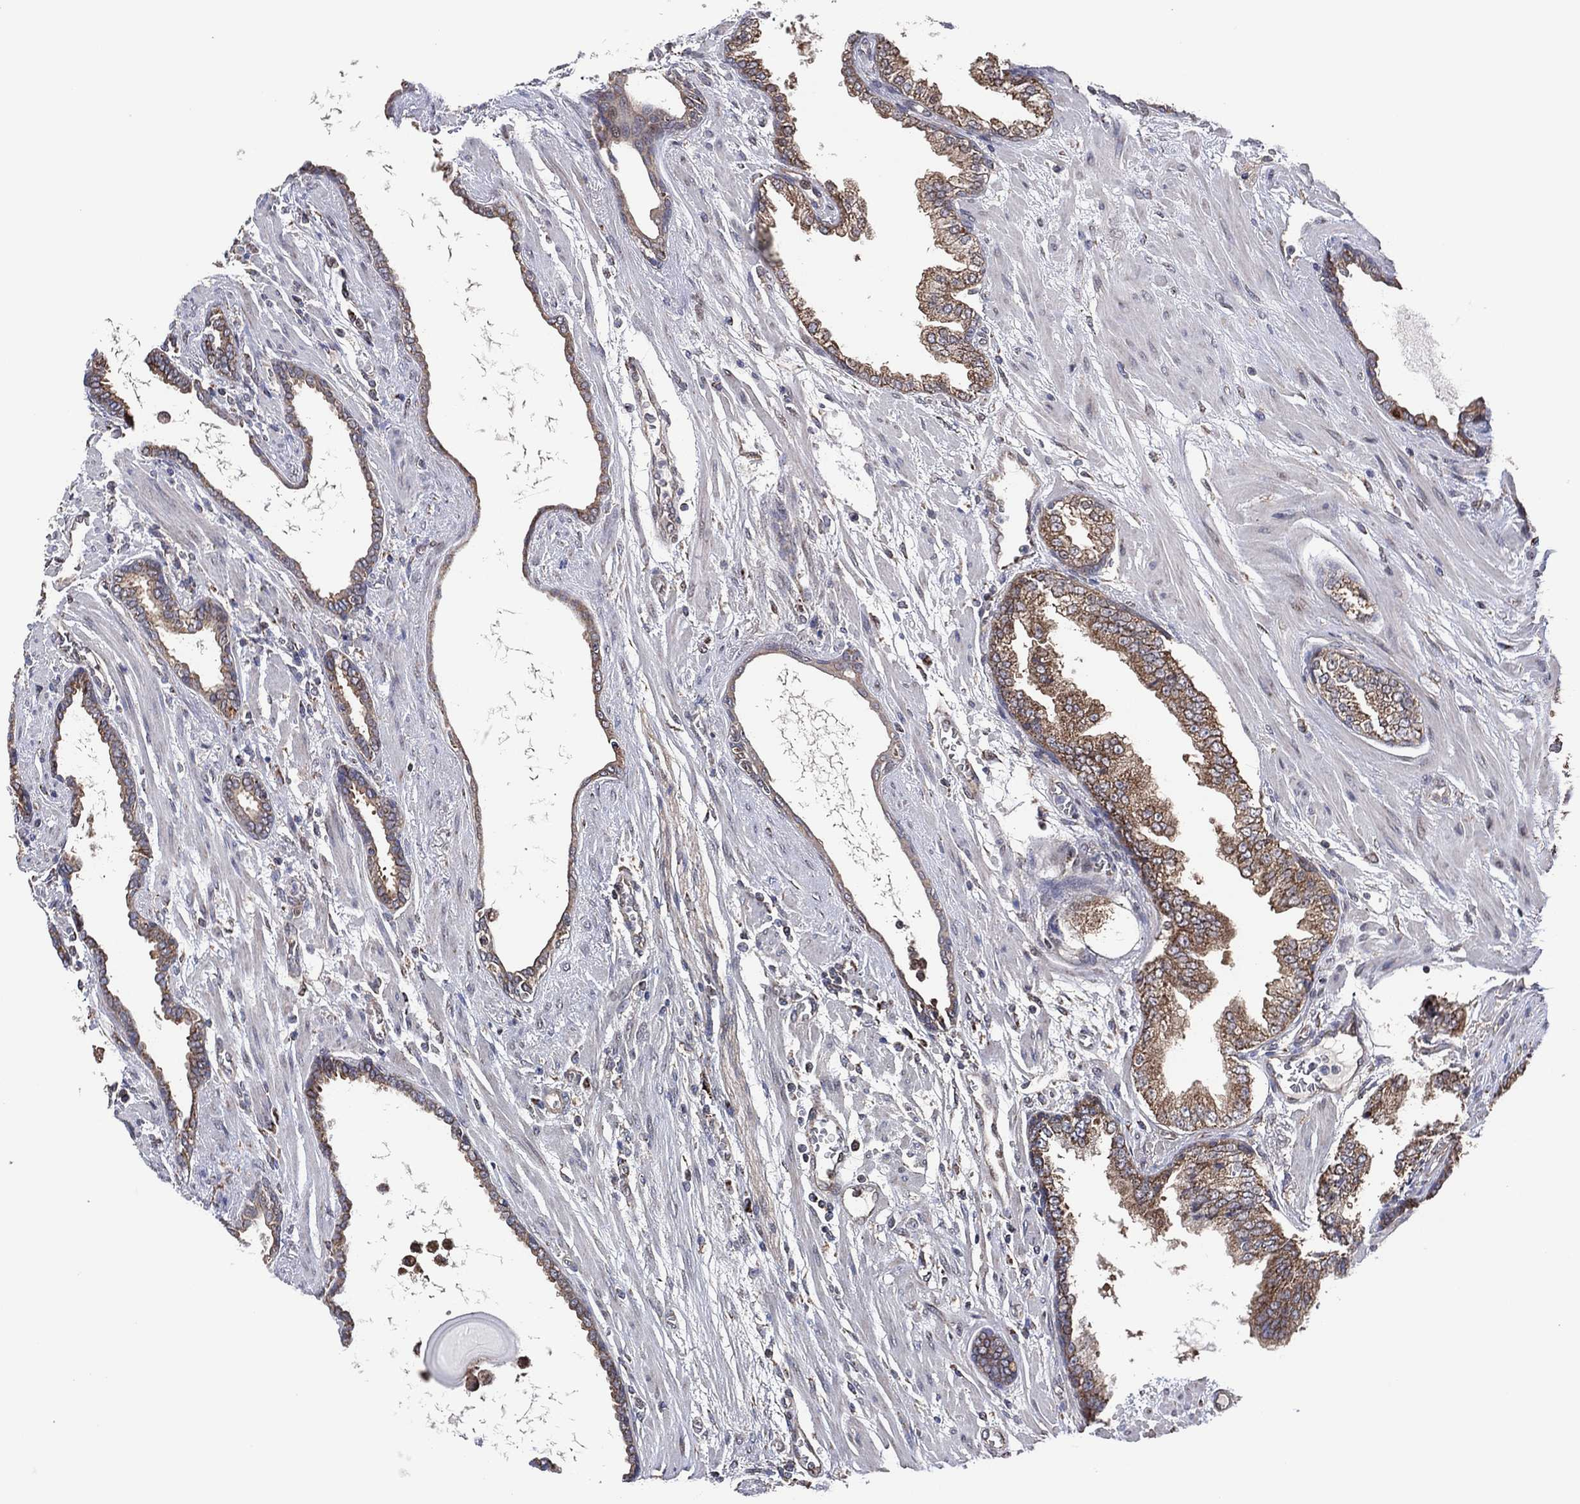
{"staining": {"intensity": "moderate", "quantity": "25%-75%", "location": "cytoplasmic/membranous"}, "tissue": "prostate cancer", "cell_type": "Tumor cells", "image_type": "cancer", "snomed": [{"axis": "morphology", "description": "Adenocarcinoma, Low grade"}, {"axis": "topography", "description": "Prostate"}], "caption": "This micrograph reveals IHC staining of human prostate cancer, with medium moderate cytoplasmic/membranous expression in about 25%-75% of tumor cells.", "gene": "PIDD1", "patient": {"sex": "male", "age": 69}}